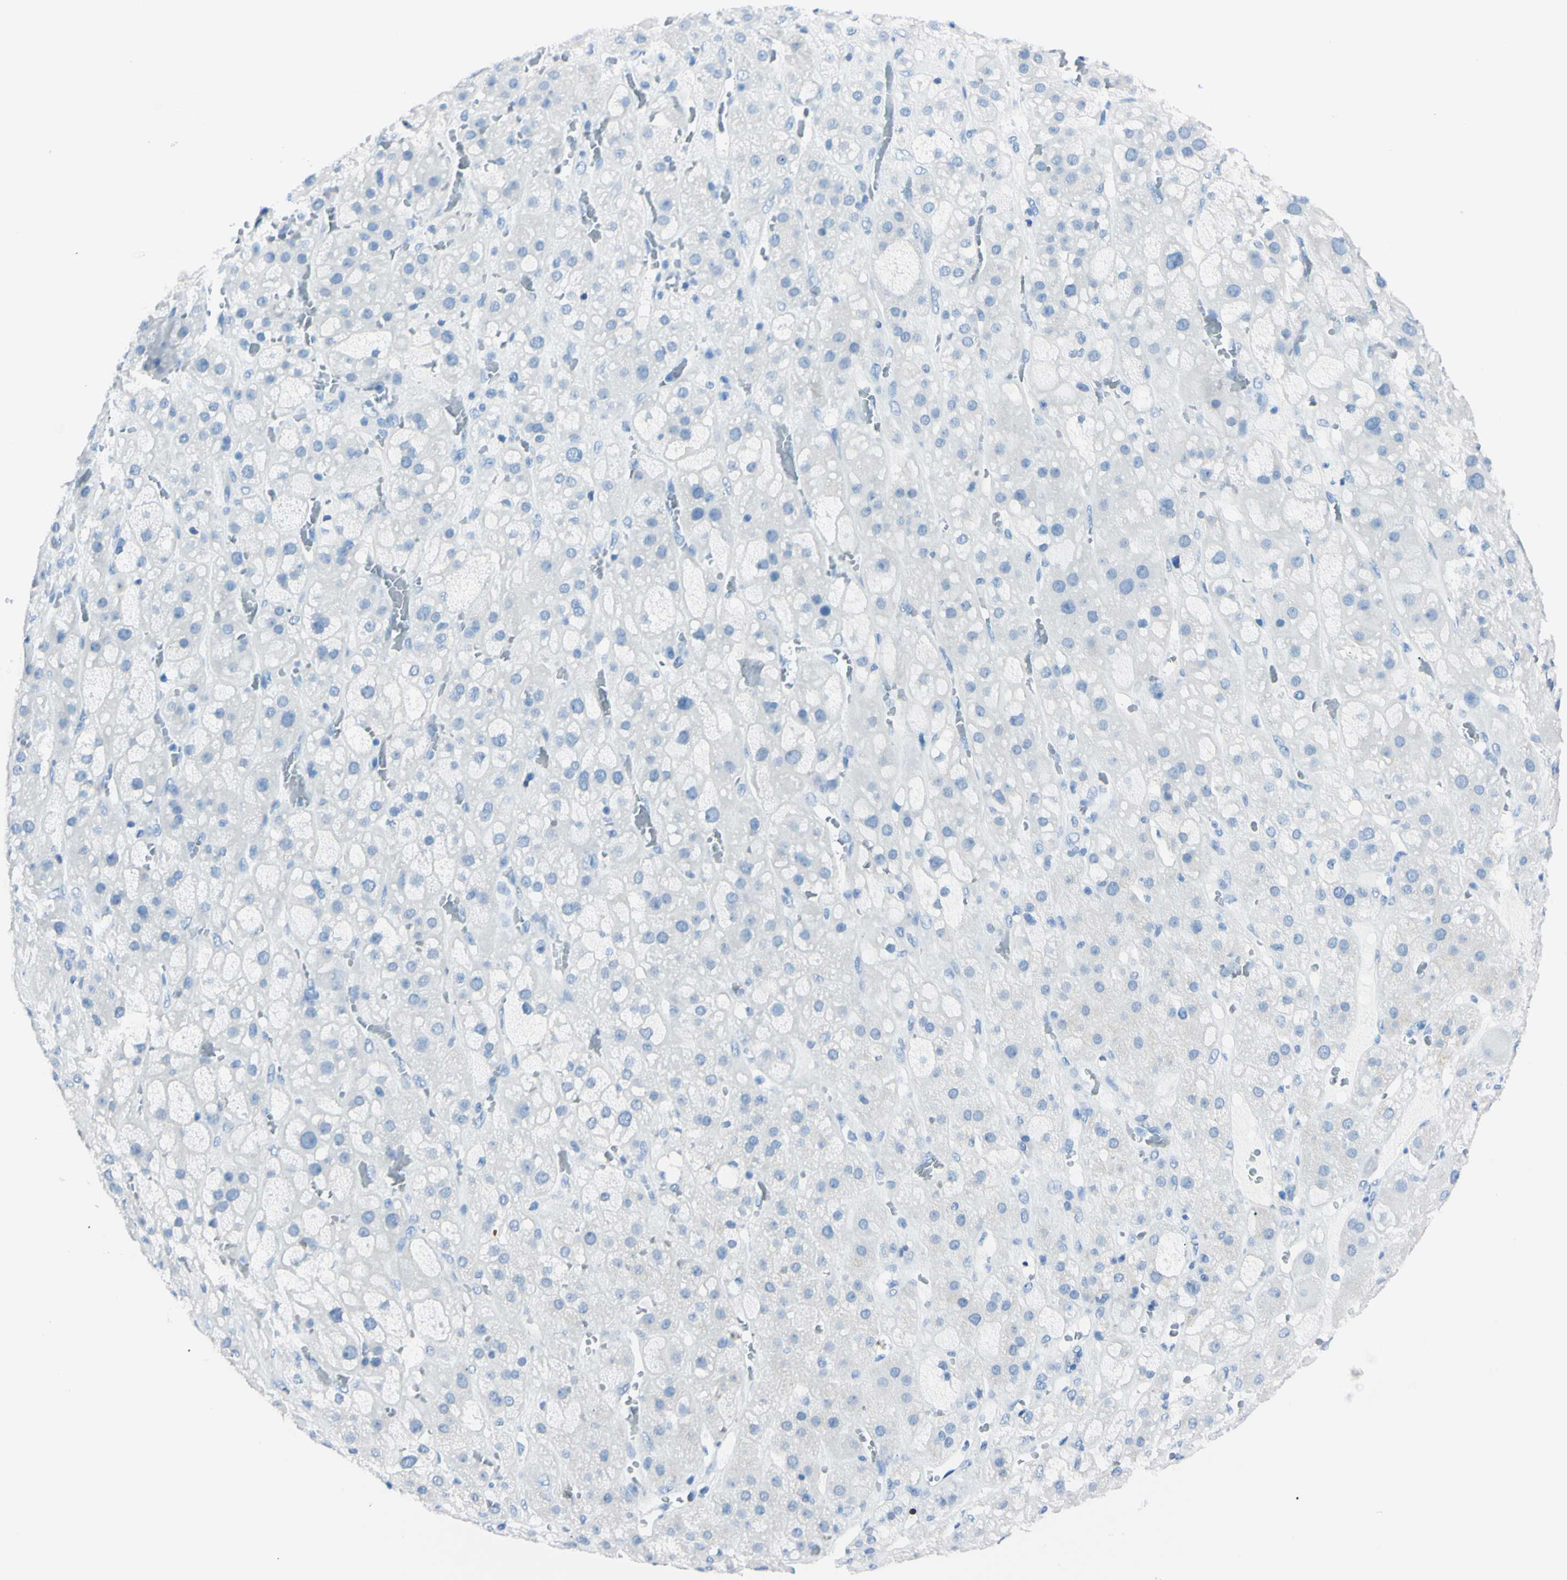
{"staining": {"intensity": "negative", "quantity": "none", "location": "none"}, "tissue": "adrenal gland", "cell_type": "Glandular cells", "image_type": "normal", "snomed": [{"axis": "morphology", "description": "Normal tissue, NOS"}, {"axis": "topography", "description": "Adrenal gland"}], "caption": "Immunohistochemistry (IHC) histopathology image of unremarkable adrenal gland stained for a protein (brown), which exhibits no expression in glandular cells.", "gene": "FOLH1", "patient": {"sex": "female", "age": 47}}